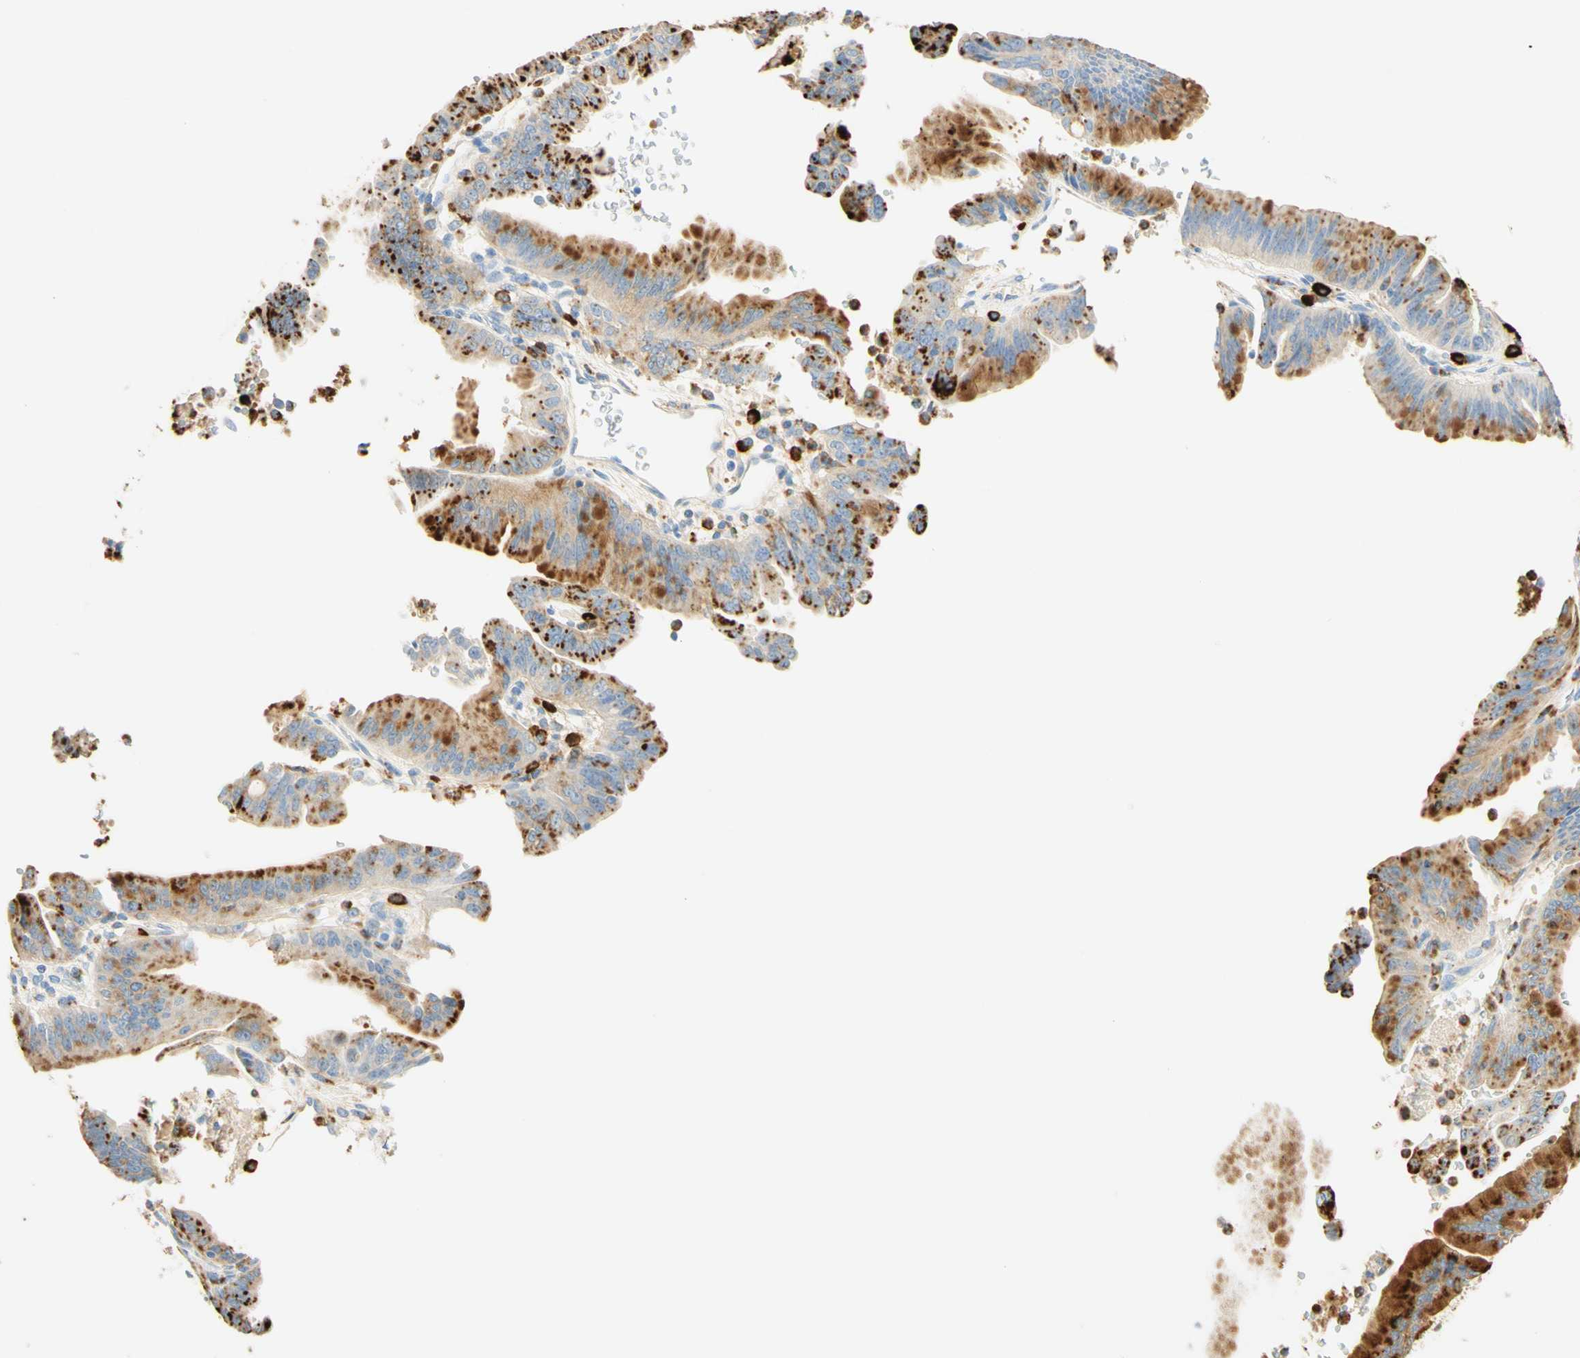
{"staining": {"intensity": "strong", "quantity": "25%-75%", "location": "cytoplasmic/membranous"}, "tissue": "pancreatic cancer", "cell_type": "Tumor cells", "image_type": "cancer", "snomed": [{"axis": "morphology", "description": "Adenocarcinoma, NOS"}, {"axis": "topography", "description": "Pancreas"}], "caption": "IHC micrograph of neoplastic tissue: pancreatic adenocarcinoma stained using IHC reveals high levels of strong protein expression localized specifically in the cytoplasmic/membranous of tumor cells, appearing as a cytoplasmic/membranous brown color.", "gene": "CD63", "patient": {"sex": "male", "age": 70}}